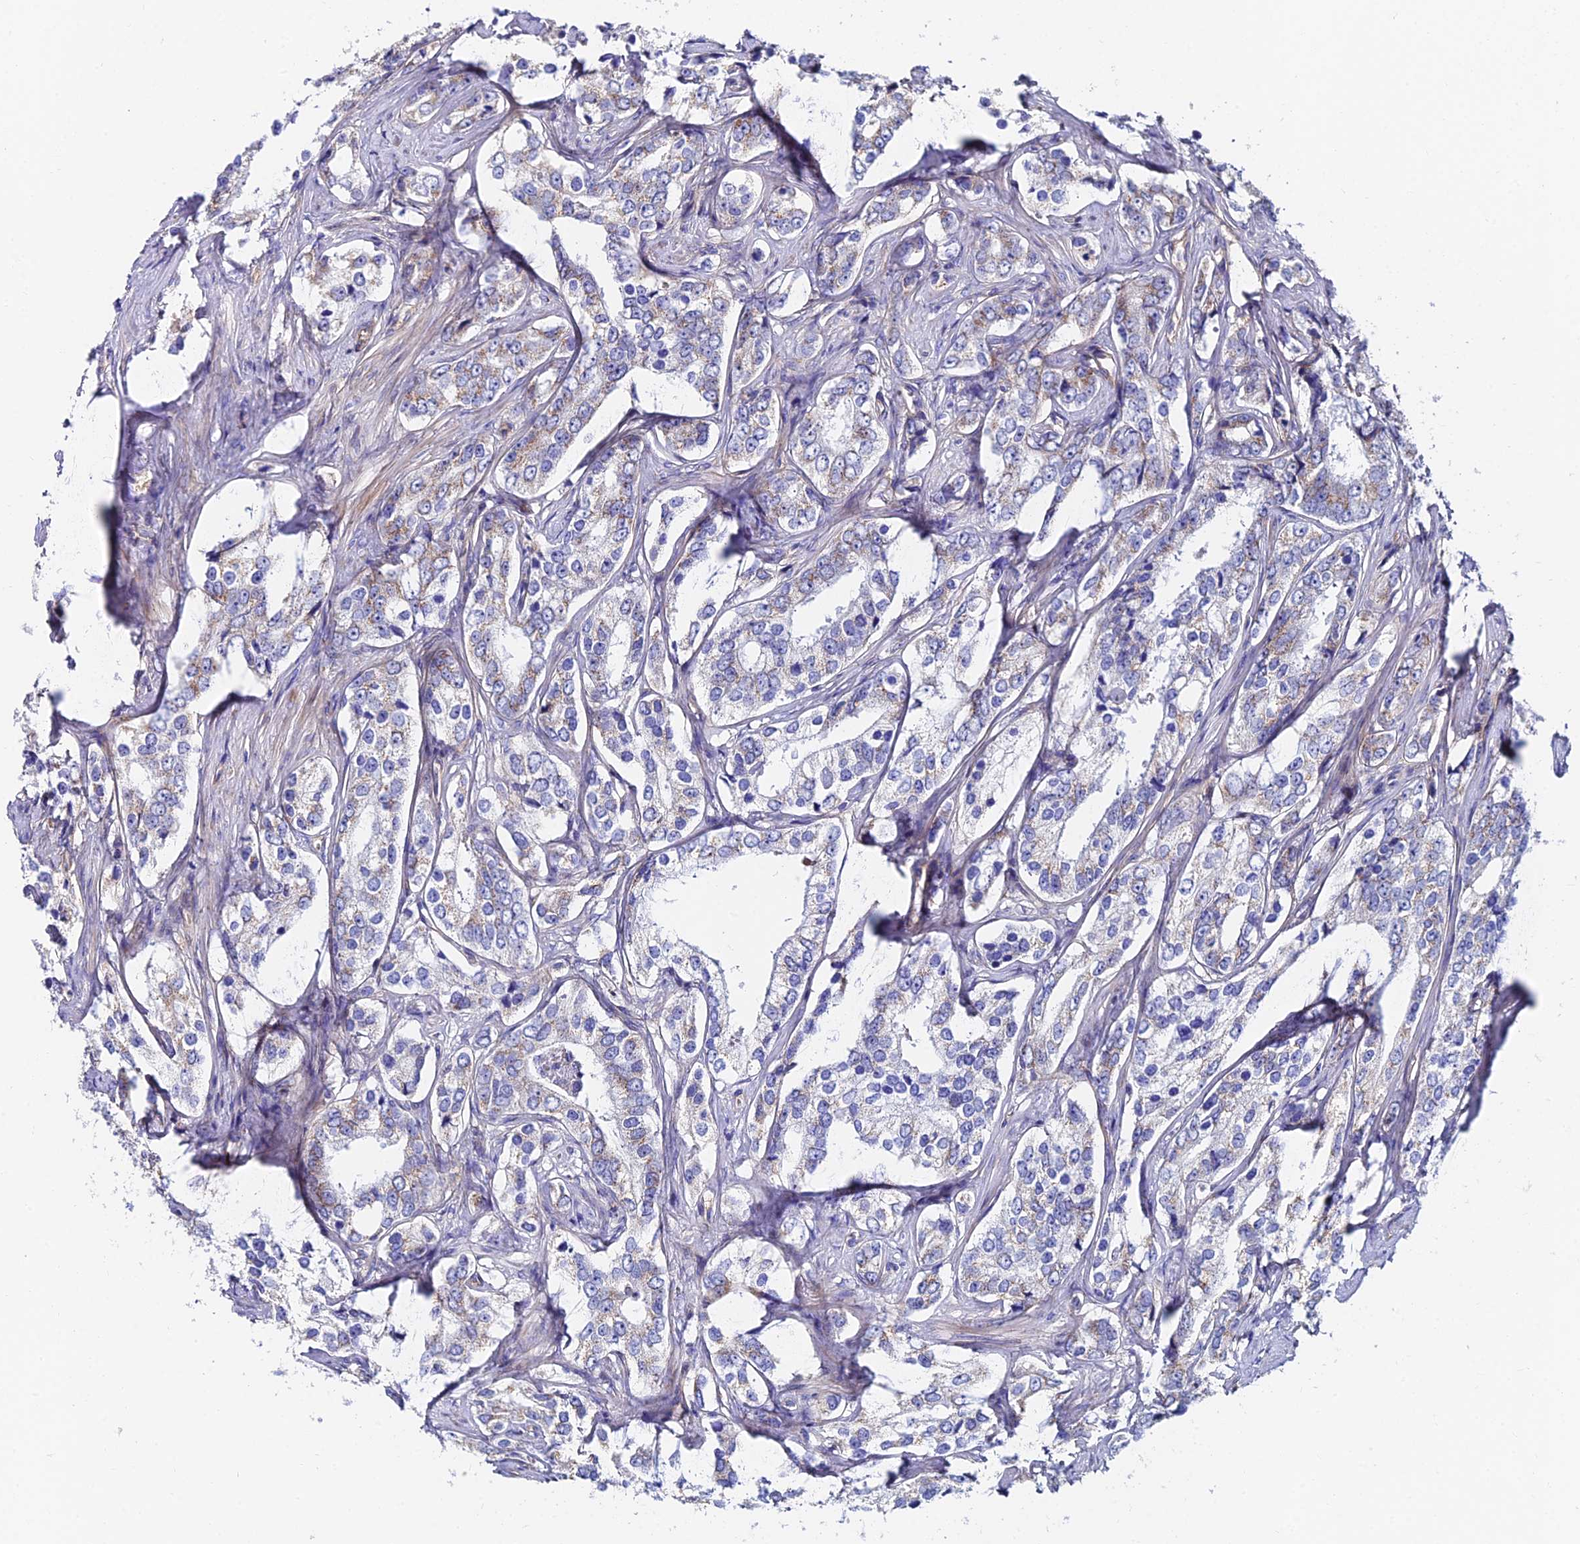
{"staining": {"intensity": "weak", "quantity": "<25%", "location": "cytoplasmic/membranous"}, "tissue": "prostate cancer", "cell_type": "Tumor cells", "image_type": "cancer", "snomed": [{"axis": "morphology", "description": "Adenocarcinoma, High grade"}, {"axis": "topography", "description": "Prostate"}], "caption": "Human prostate cancer stained for a protein using immunohistochemistry (IHC) demonstrates no expression in tumor cells.", "gene": "ADGRF3", "patient": {"sex": "male", "age": 66}}